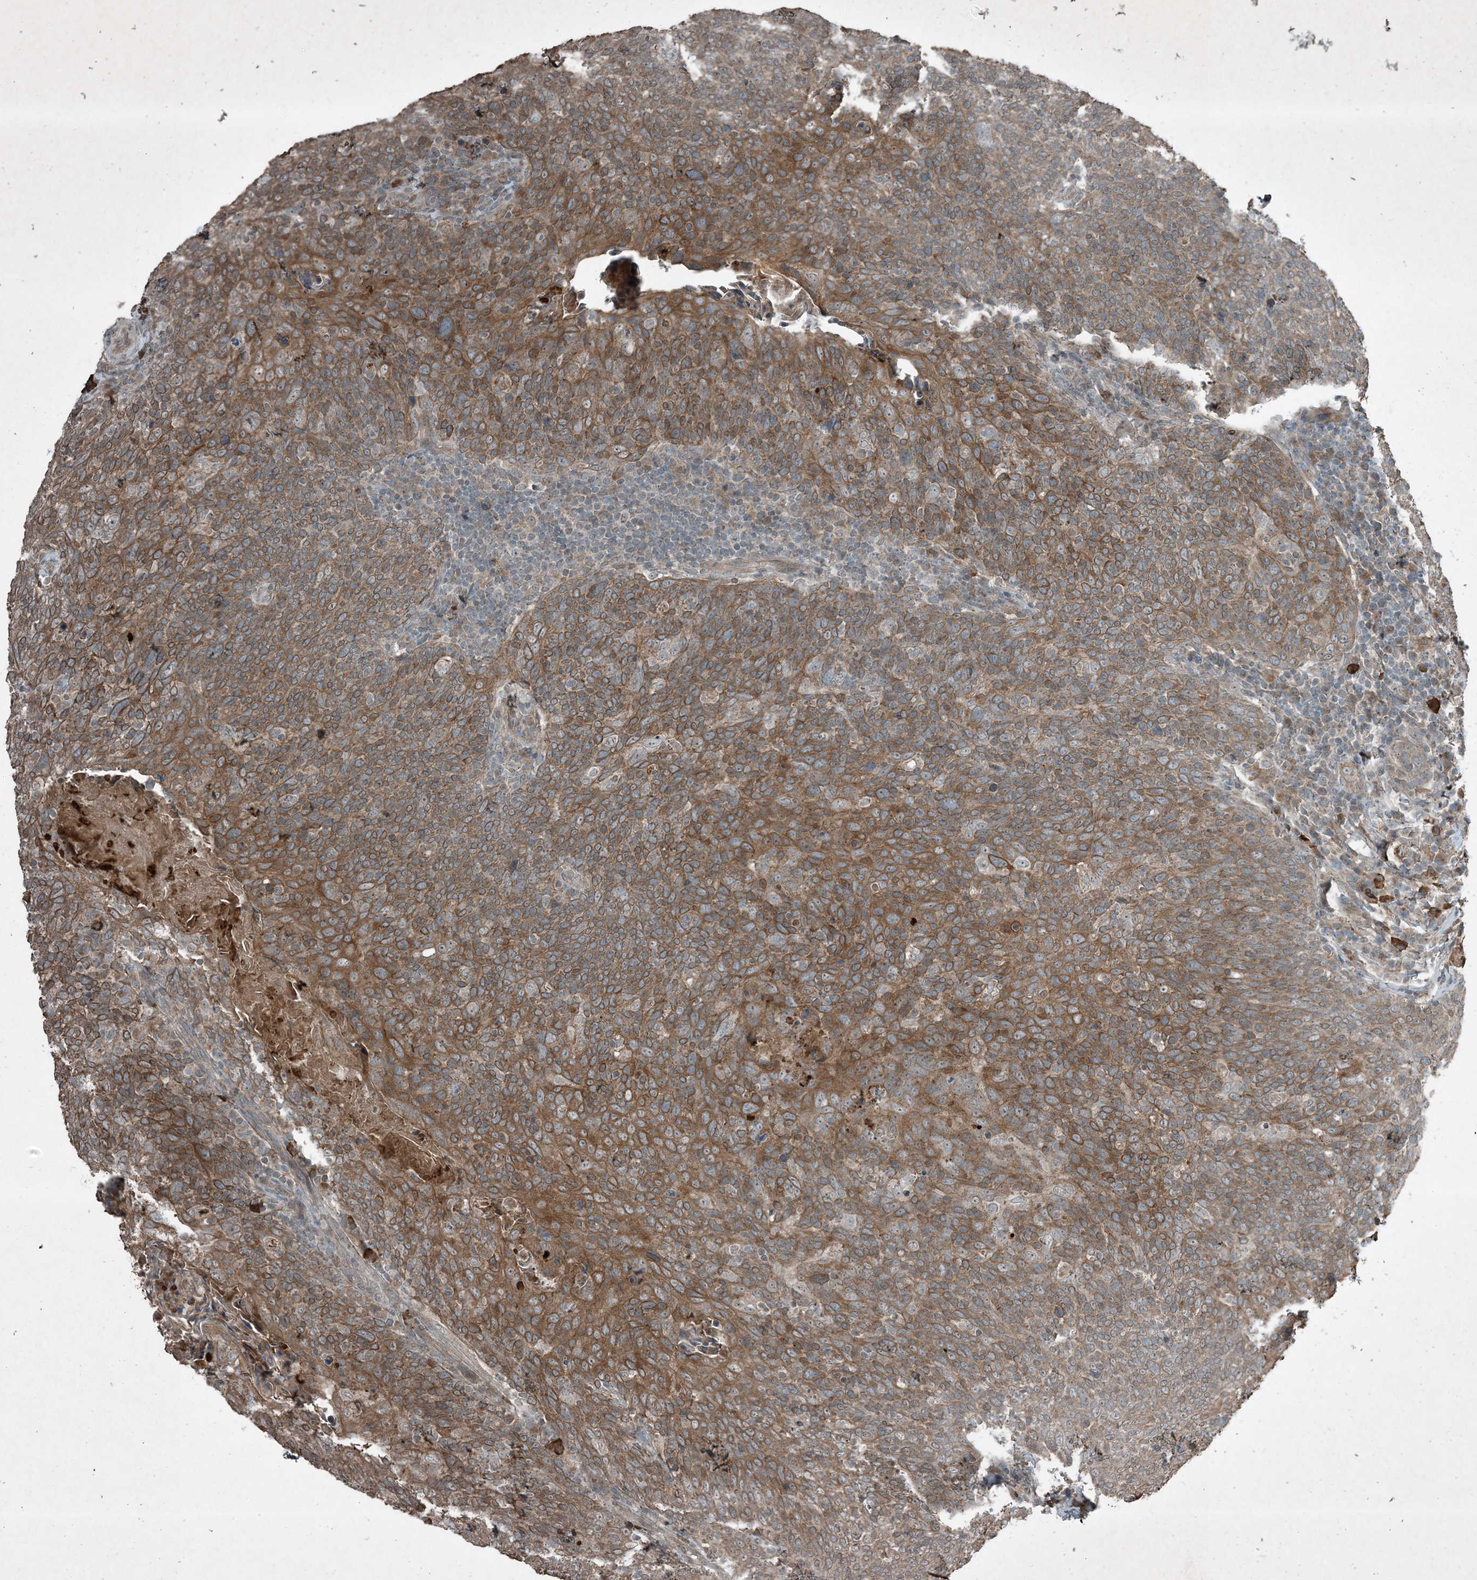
{"staining": {"intensity": "moderate", "quantity": ">75%", "location": "cytoplasmic/membranous"}, "tissue": "head and neck cancer", "cell_type": "Tumor cells", "image_type": "cancer", "snomed": [{"axis": "morphology", "description": "Squamous cell carcinoma, NOS"}, {"axis": "morphology", "description": "Squamous cell carcinoma, metastatic, NOS"}, {"axis": "topography", "description": "Lymph node"}, {"axis": "topography", "description": "Head-Neck"}], "caption": "Human head and neck cancer stained with a protein marker demonstrates moderate staining in tumor cells.", "gene": "MDN1", "patient": {"sex": "male", "age": 62}}